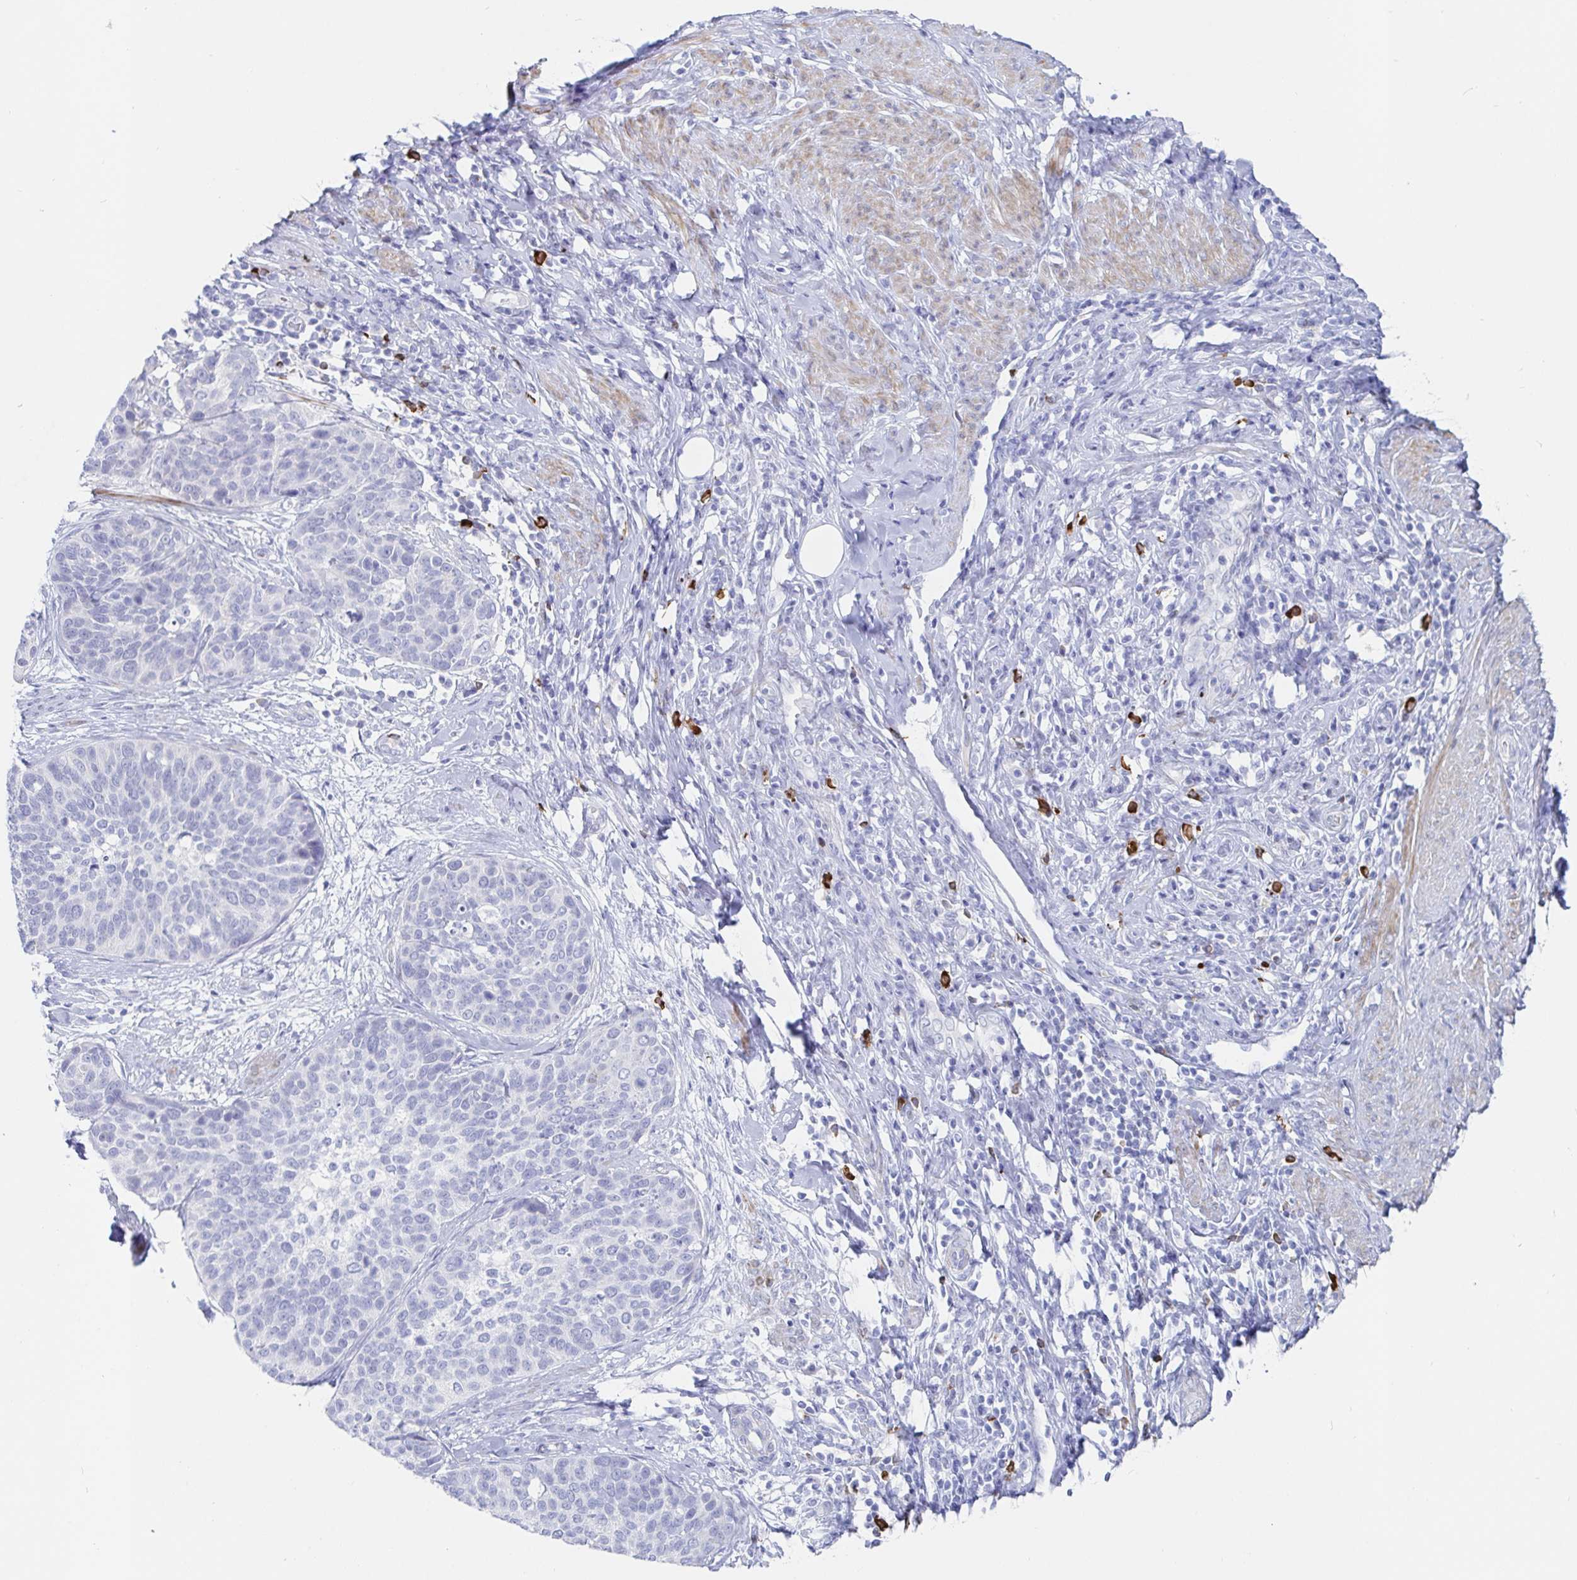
{"staining": {"intensity": "negative", "quantity": "none", "location": "none"}, "tissue": "cervical cancer", "cell_type": "Tumor cells", "image_type": "cancer", "snomed": [{"axis": "morphology", "description": "Squamous cell carcinoma, NOS"}, {"axis": "topography", "description": "Cervix"}], "caption": "An IHC image of cervical cancer (squamous cell carcinoma) is shown. There is no staining in tumor cells of cervical cancer (squamous cell carcinoma).", "gene": "PACSIN1", "patient": {"sex": "female", "age": 69}}